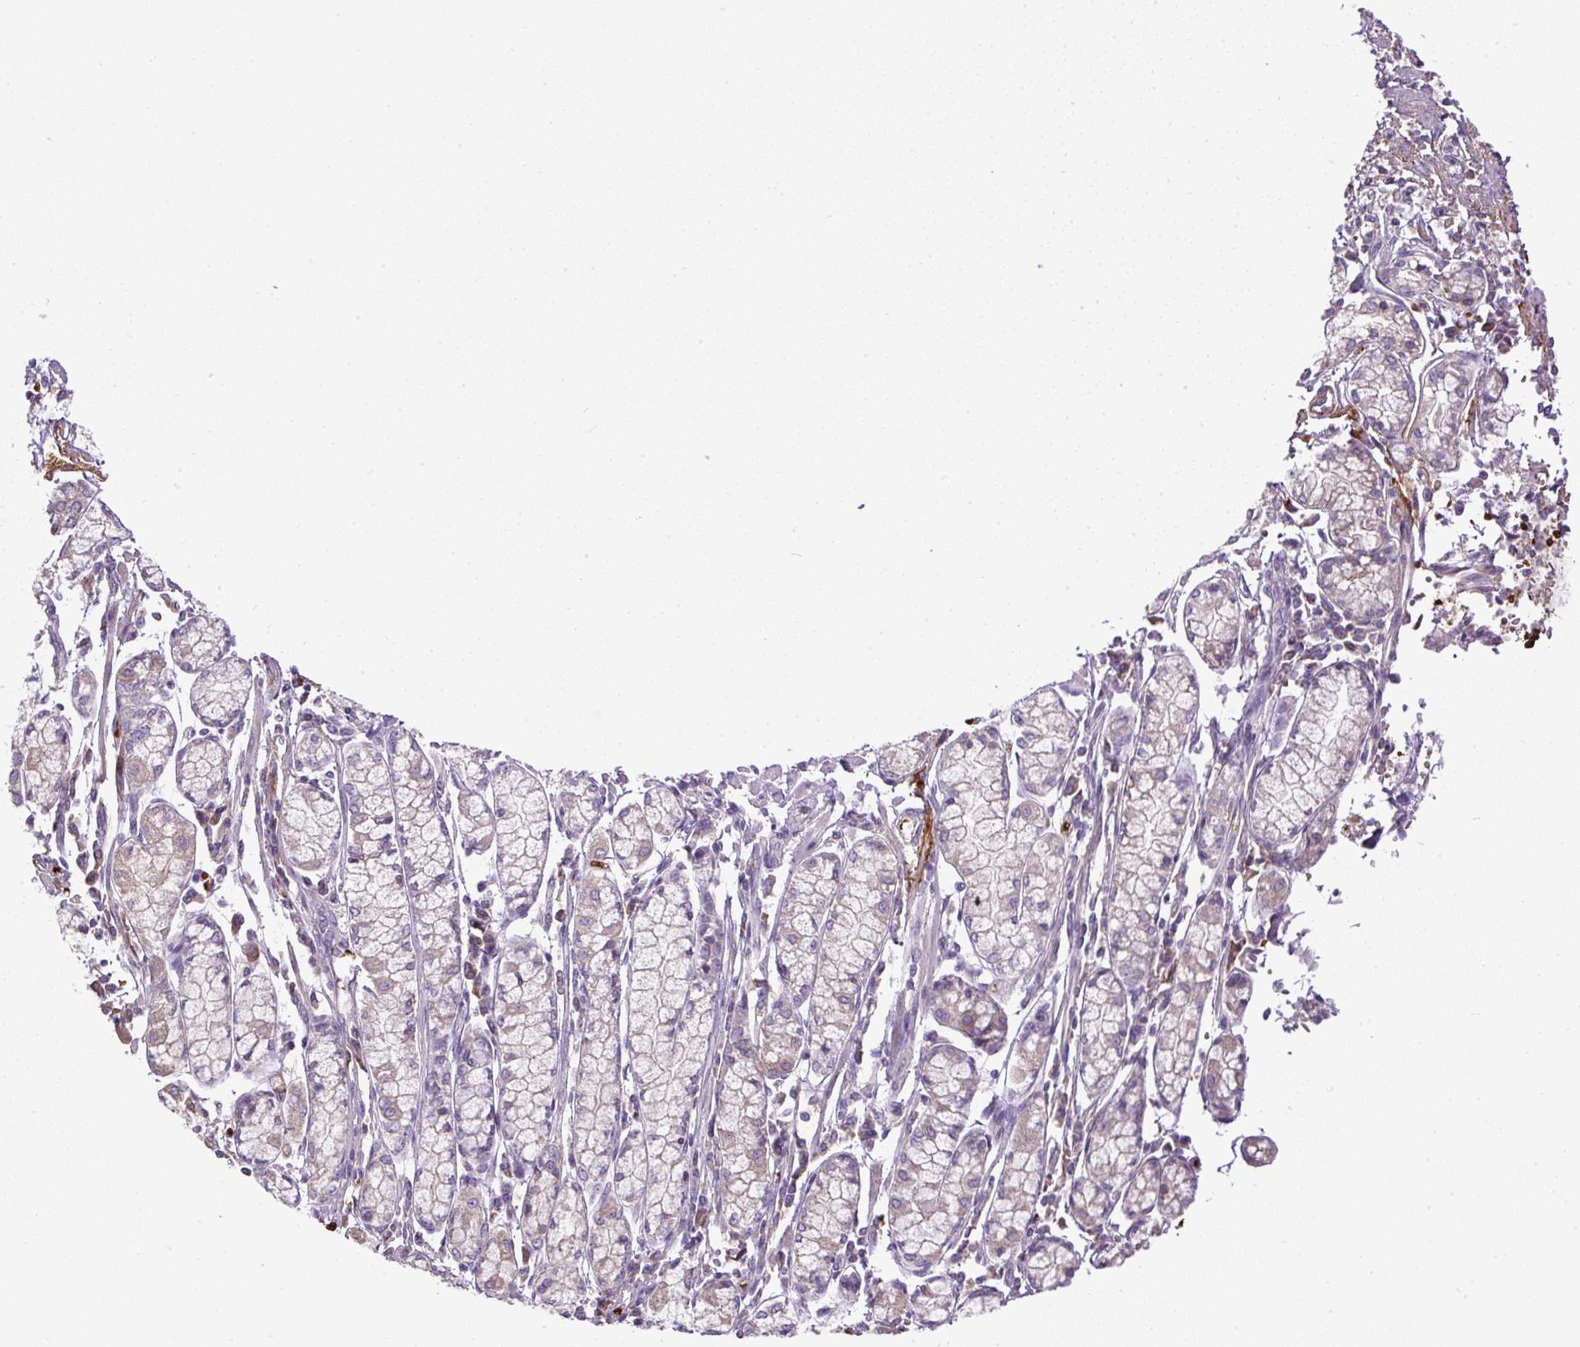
{"staining": {"intensity": "negative", "quantity": "none", "location": "none"}, "tissue": "stomach cancer", "cell_type": "Tumor cells", "image_type": "cancer", "snomed": [{"axis": "morphology", "description": "Adenocarcinoma, NOS"}, {"axis": "topography", "description": "Stomach"}], "caption": "Immunohistochemistry micrograph of stomach cancer stained for a protein (brown), which reveals no positivity in tumor cells.", "gene": "CXCL13", "patient": {"sex": "female", "age": 59}}